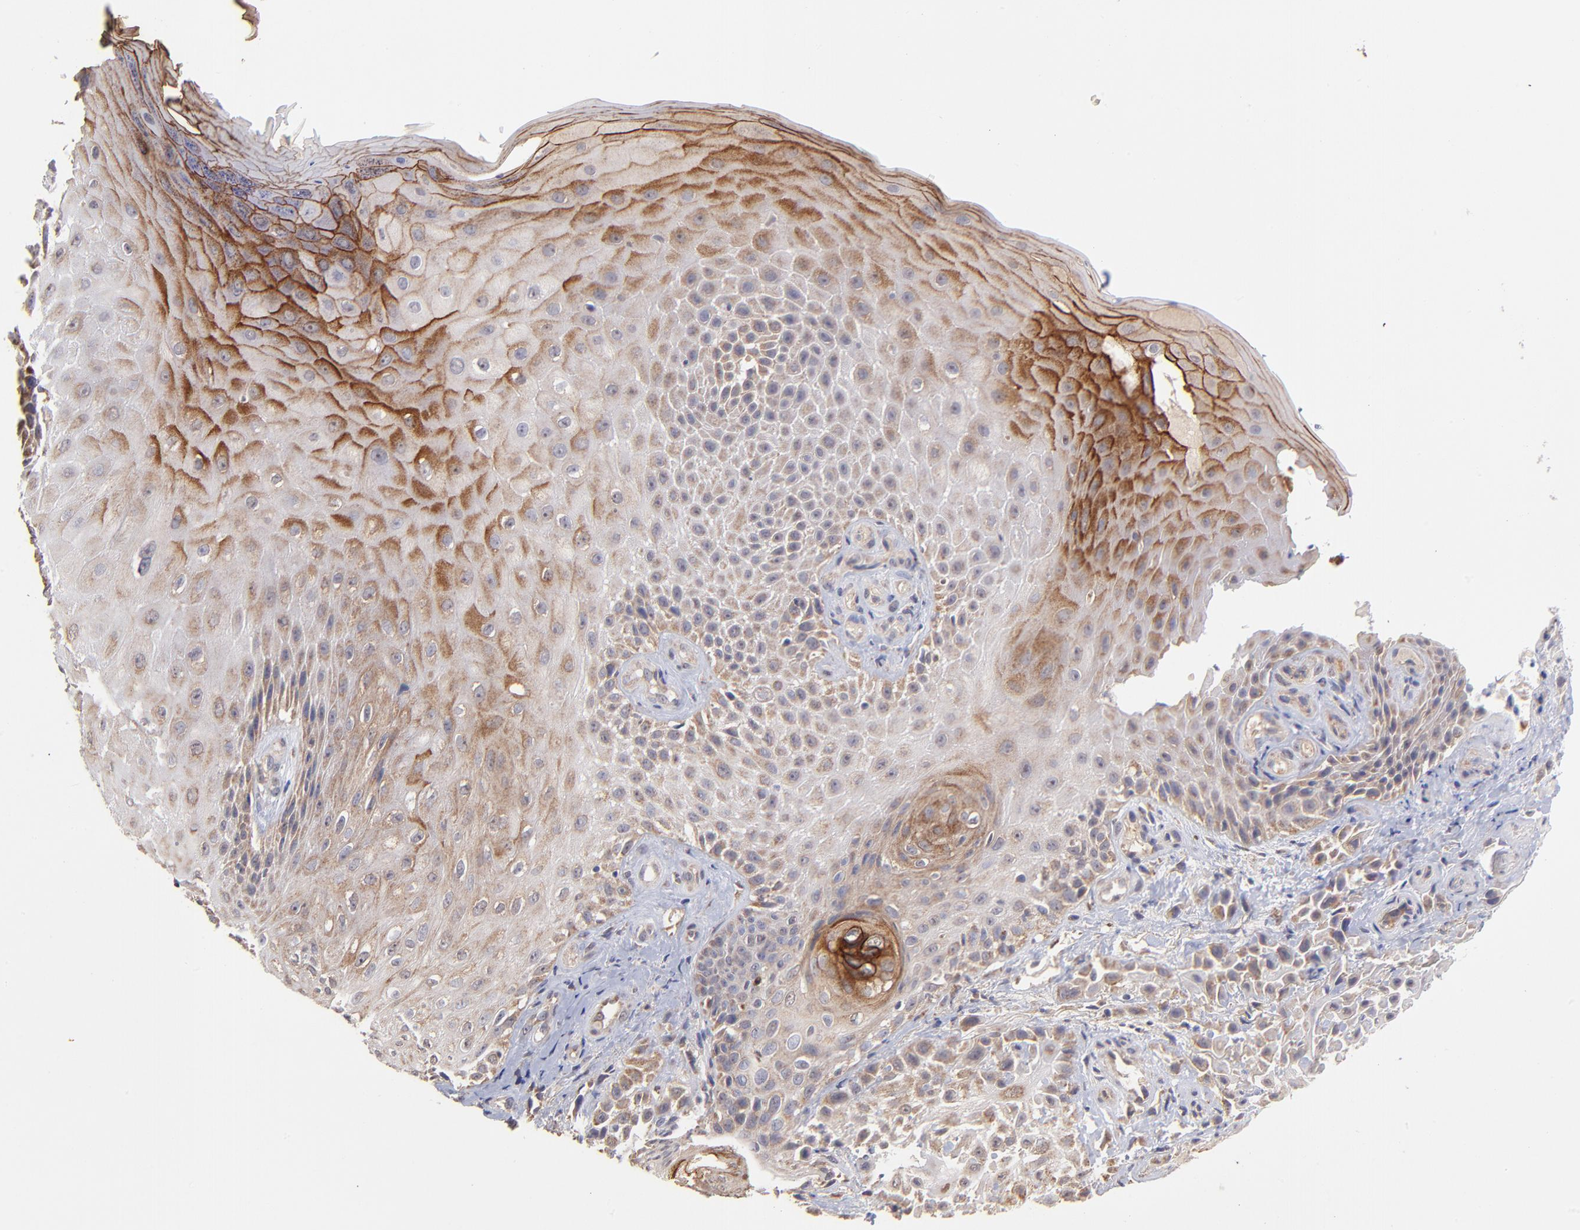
{"staining": {"intensity": "moderate", "quantity": "25%-75%", "location": "cytoplasmic/membranous"}, "tissue": "skin cancer", "cell_type": "Tumor cells", "image_type": "cancer", "snomed": [{"axis": "morphology", "description": "Squamous cell carcinoma, NOS"}, {"axis": "topography", "description": "Skin"}], "caption": "A high-resolution micrograph shows immunohistochemistry staining of skin squamous cell carcinoma, which demonstrates moderate cytoplasmic/membranous positivity in about 25%-75% of tumor cells.", "gene": "UBE2H", "patient": {"sex": "female", "age": 42}}